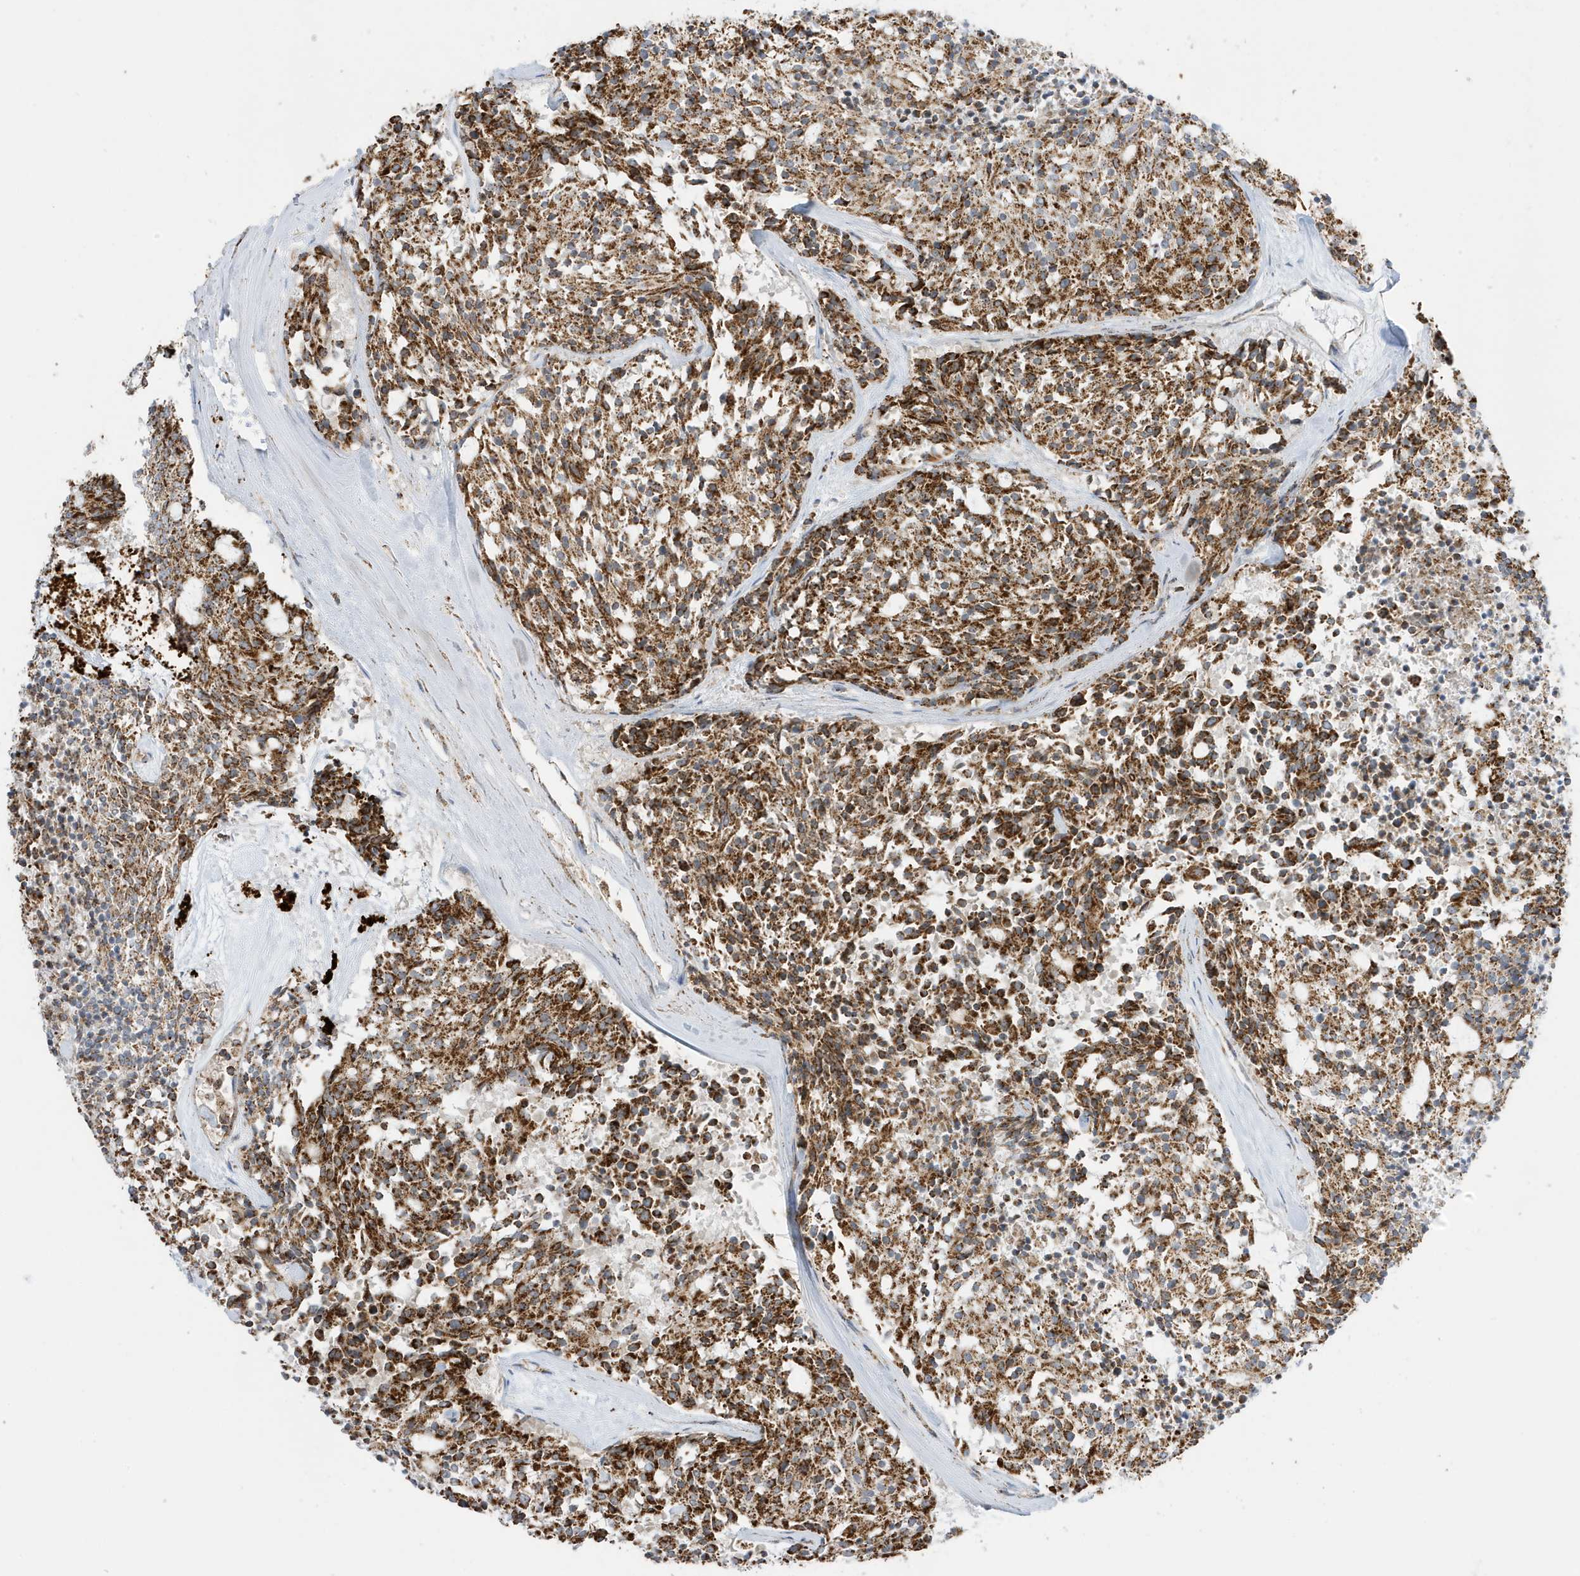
{"staining": {"intensity": "strong", "quantity": ">75%", "location": "cytoplasmic/membranous"}, "tissue": "carcinoid", "cell_type": "Tumor cells", "image_type": "cancer", "snomed": [{"axis": "morphology", "description": "Carcinoid, malignant, NOS"}, {"axis": "topography", "description": "Pancreas"}], "caption": "Immunohistochemistry micrograph of neoplastic tissue: carcinoid stained using immunohistochemistry demonstrates high levels of strong protein expression localized specifically in the cytoplasmic/membranous of tumor cells, appearing as a cytoplasmic/membranous brown color.", "gene": "ATP5ME", "patient": {"sex": "female", "age": 54}}